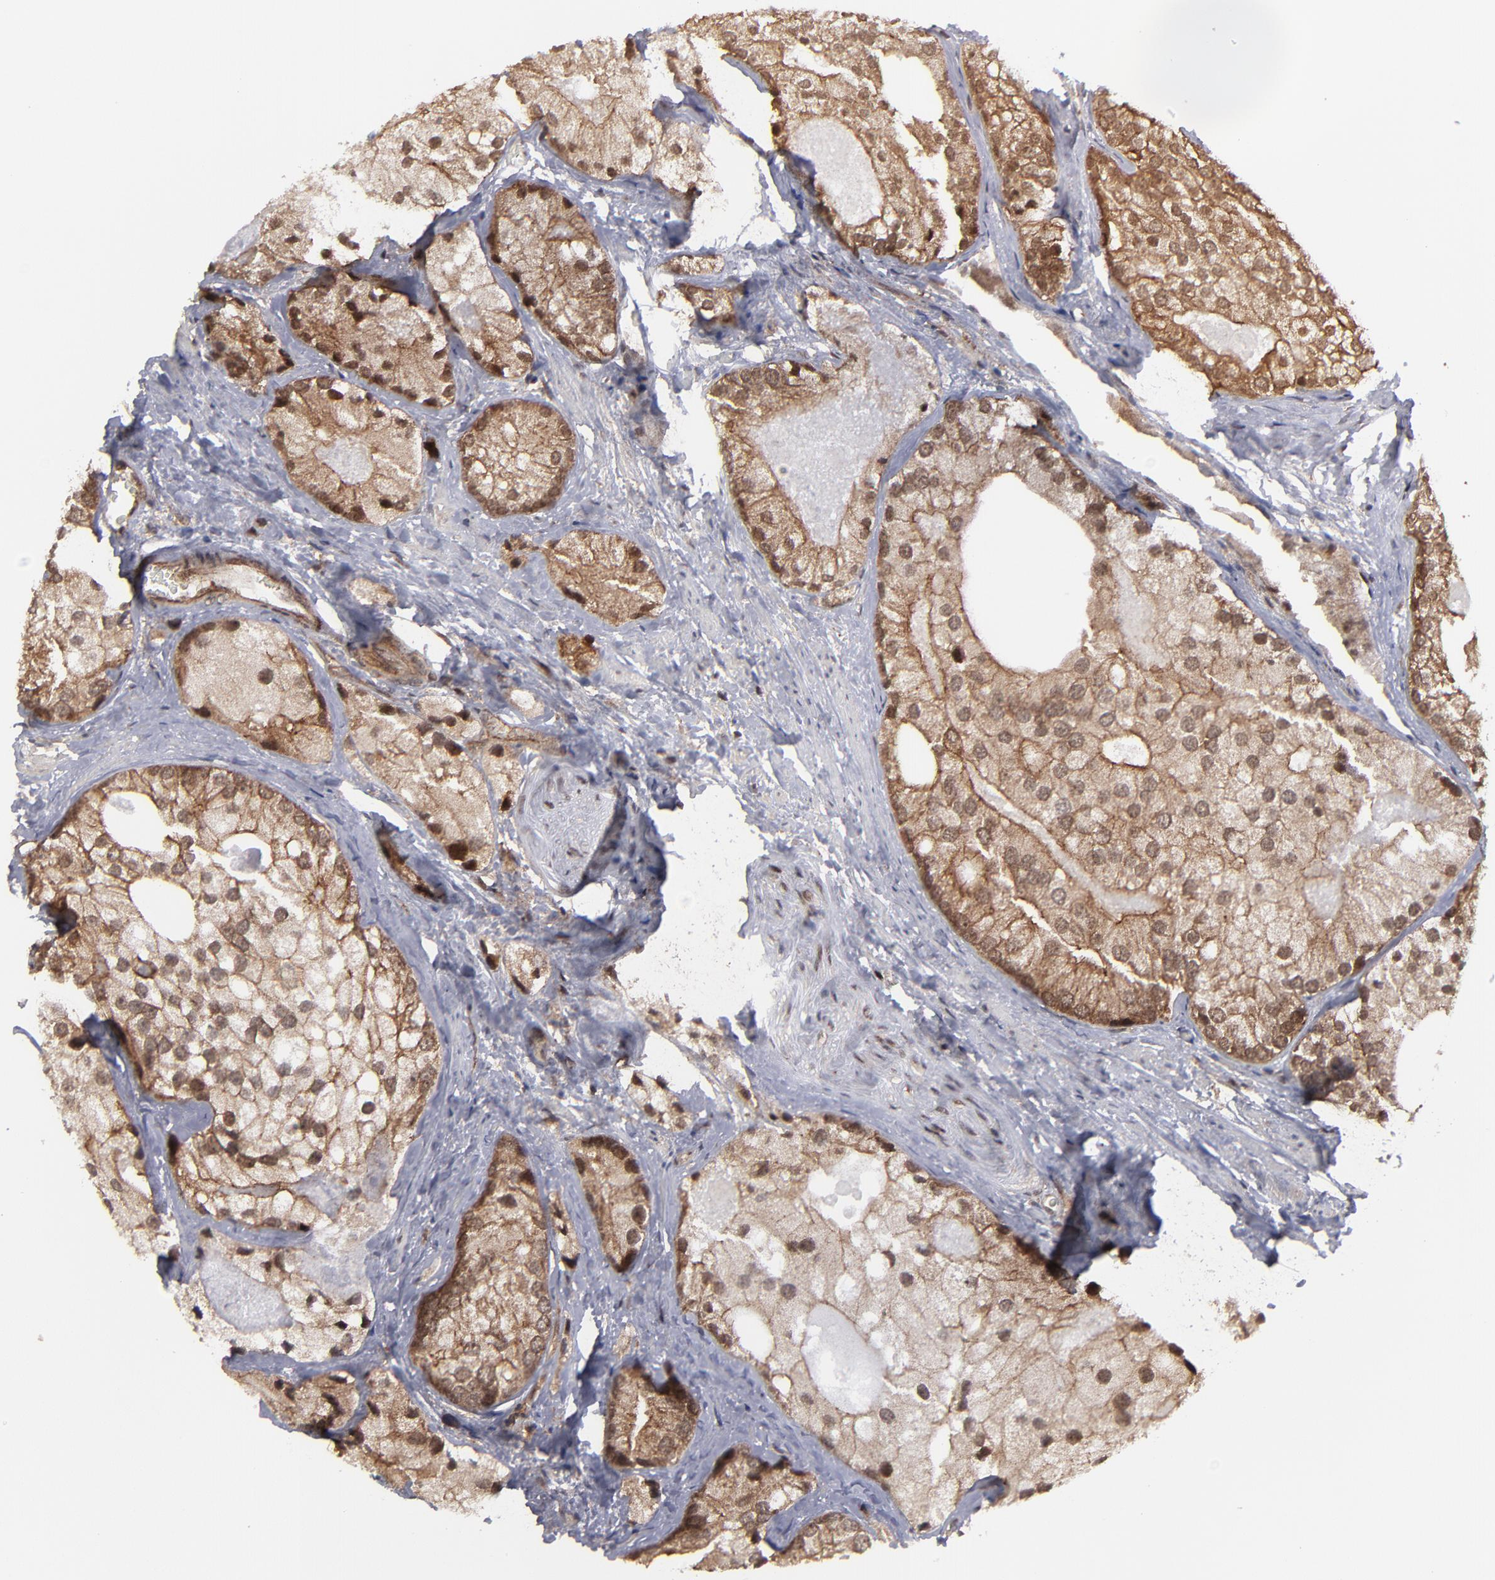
{"staining": {"intensity": "moderate", "quantity": ">75%", "location": "cytoplasmic/membranous,nuclear"}, "tissue": "prostate cancer", "cell_type": "Tumor cells", "image_type": "cancer", "snomed": [{"axis": "morphology", "description": "Adenocarcinoma, Low grade"}, {"axis": "topography", "description": "Prostate"}], "caption": "Low-grade adenocarcinoma (prostate) was stained to show a protein in brown. There is medium levels of moderate cytoplasmic/membranous and nuclear expression in approximately >75% of tumor cells. (Brightfield microscopy of DAB IHC at high magnification).", "gene": "RGS6", "patient": {"sex": "male", "age": 69}}